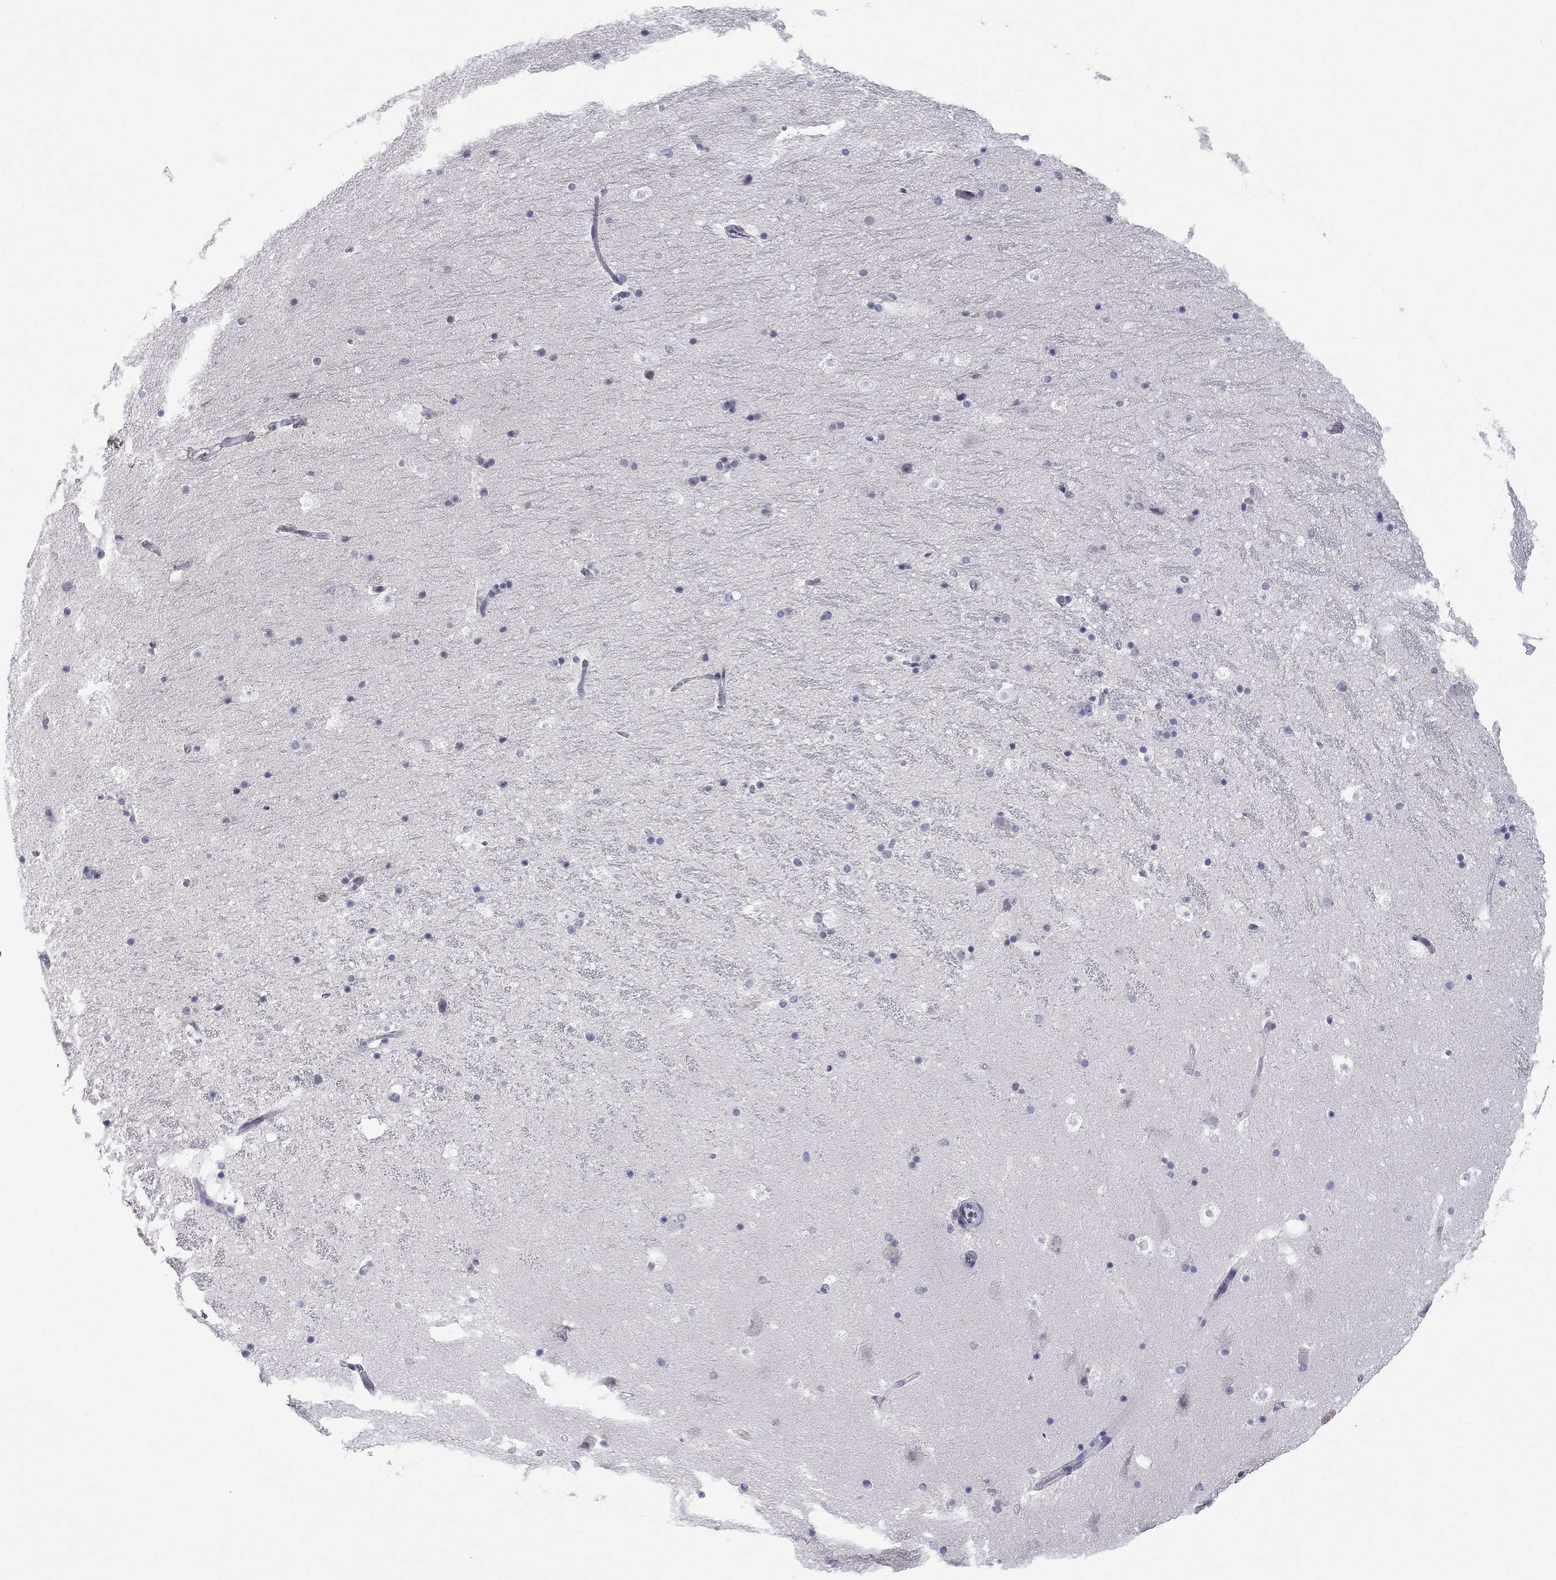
{"staining": {"intensity": "negative", "quantity": "none", "location": "none"}, "tissue": "hippocampus", "cell_type": "Glial cells", "image_type": "normal", "snomed": [{"axis": "morphology", "description": "Normal tissue, NOS"}, {"axis": "topography", "description": "Hippocampus"}], "caption": "Hippocampus stained for a protein using IHC displays no staining glial cells.", "gene": "TFAP2B", "patient": {"sex": "male", "age": 51}}